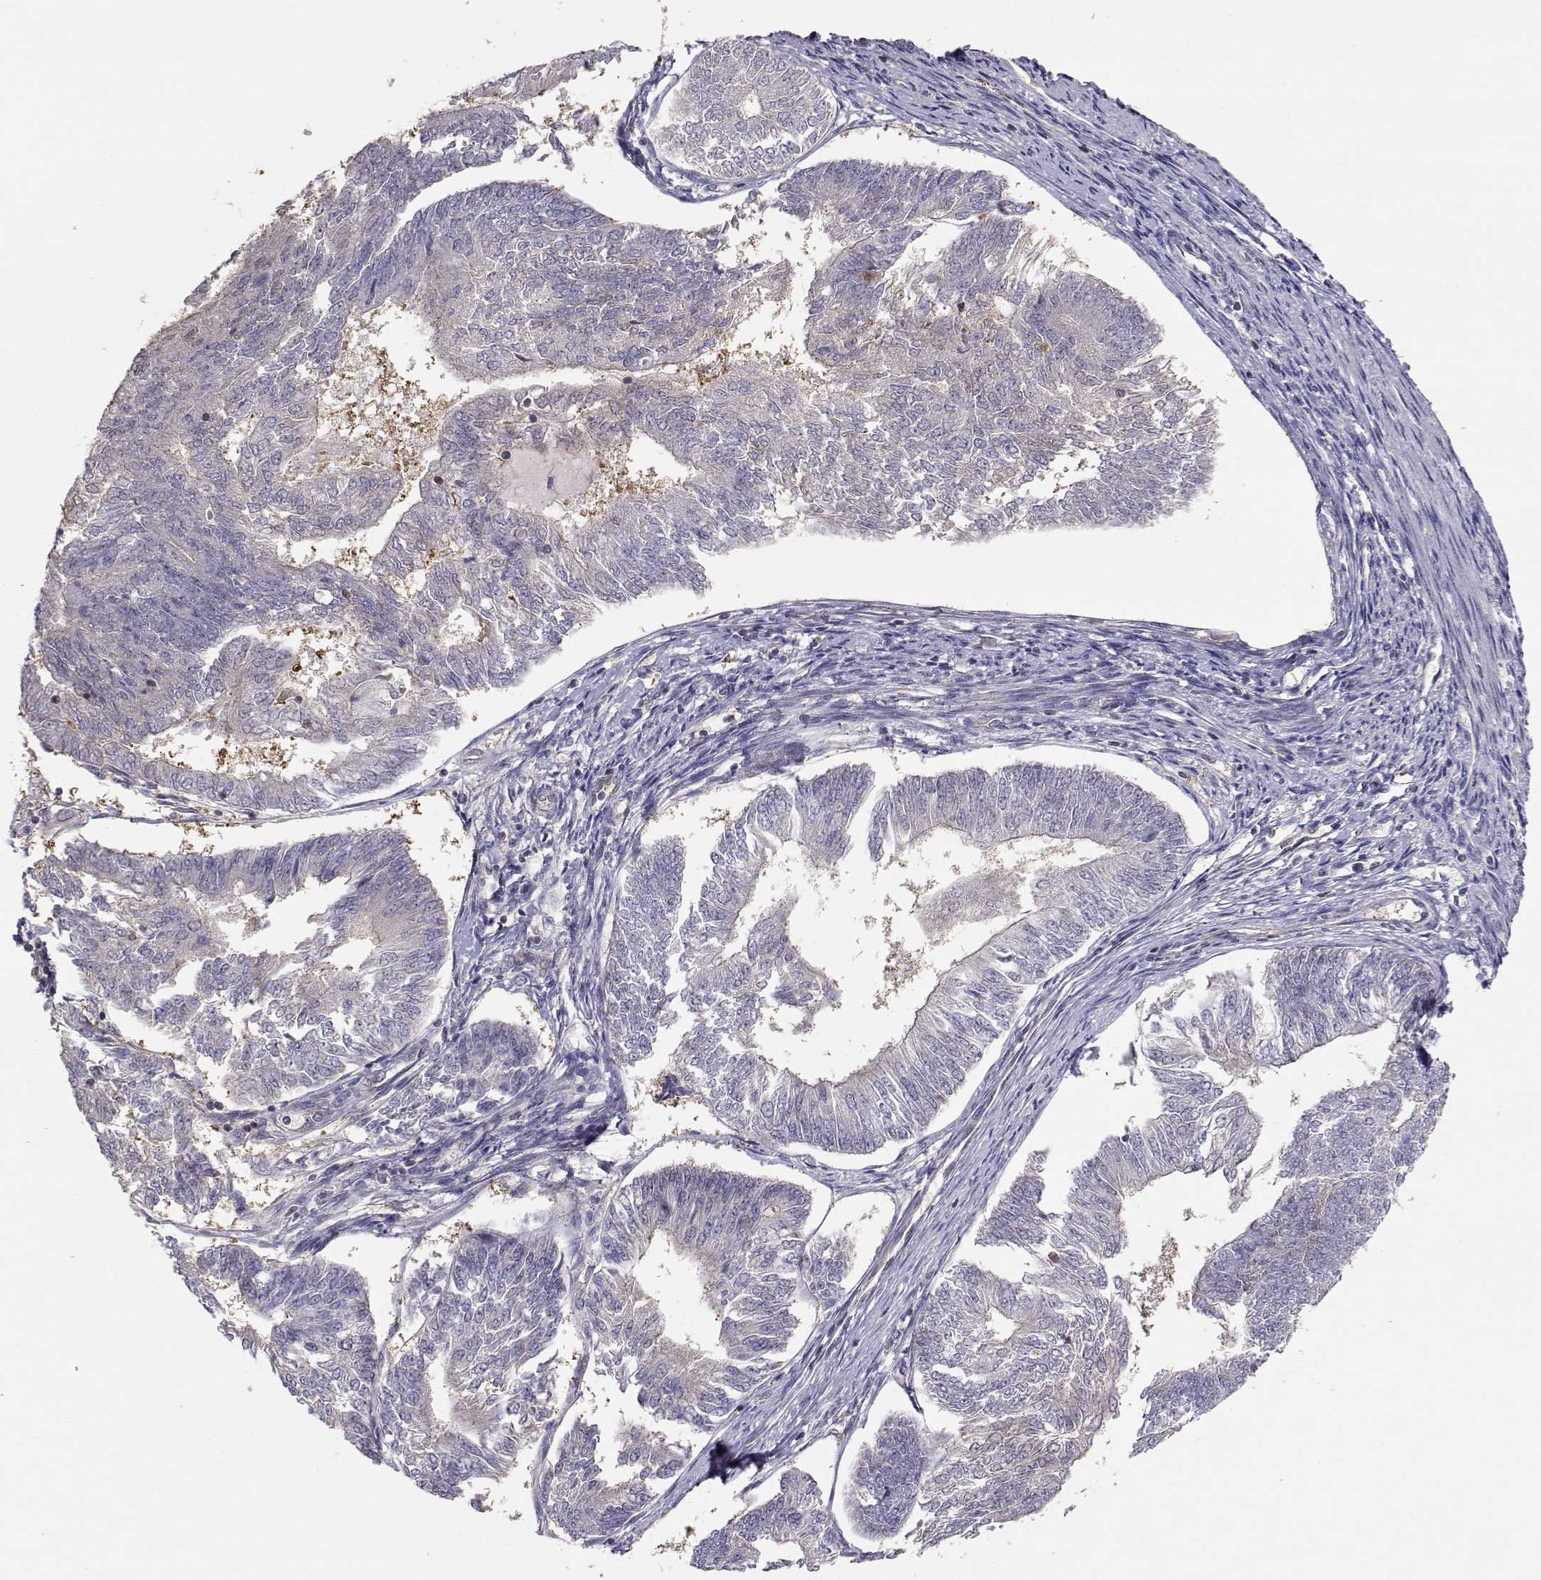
{"staining": {"intensity": "weak", "quantity": "<25%", "location": "cytoplasmic/membranous"}, "tissue": "endometrial cancer", "cell_type": "Tumor cells", "image_type": "cancer", "snomed": [{"axis": "morphology", "description": "Adenocarcinoma, NOS"}, {"axis": "topography", "description": "Endometrium"}], "caption": "Immunohistochemistry (IHC) micrograph of human endometrial cancer stained for a protein (brown), which displays no expression in tumor cells.", "gene": "NCAM2", "patient": {"sex": "female", "age": 58}}